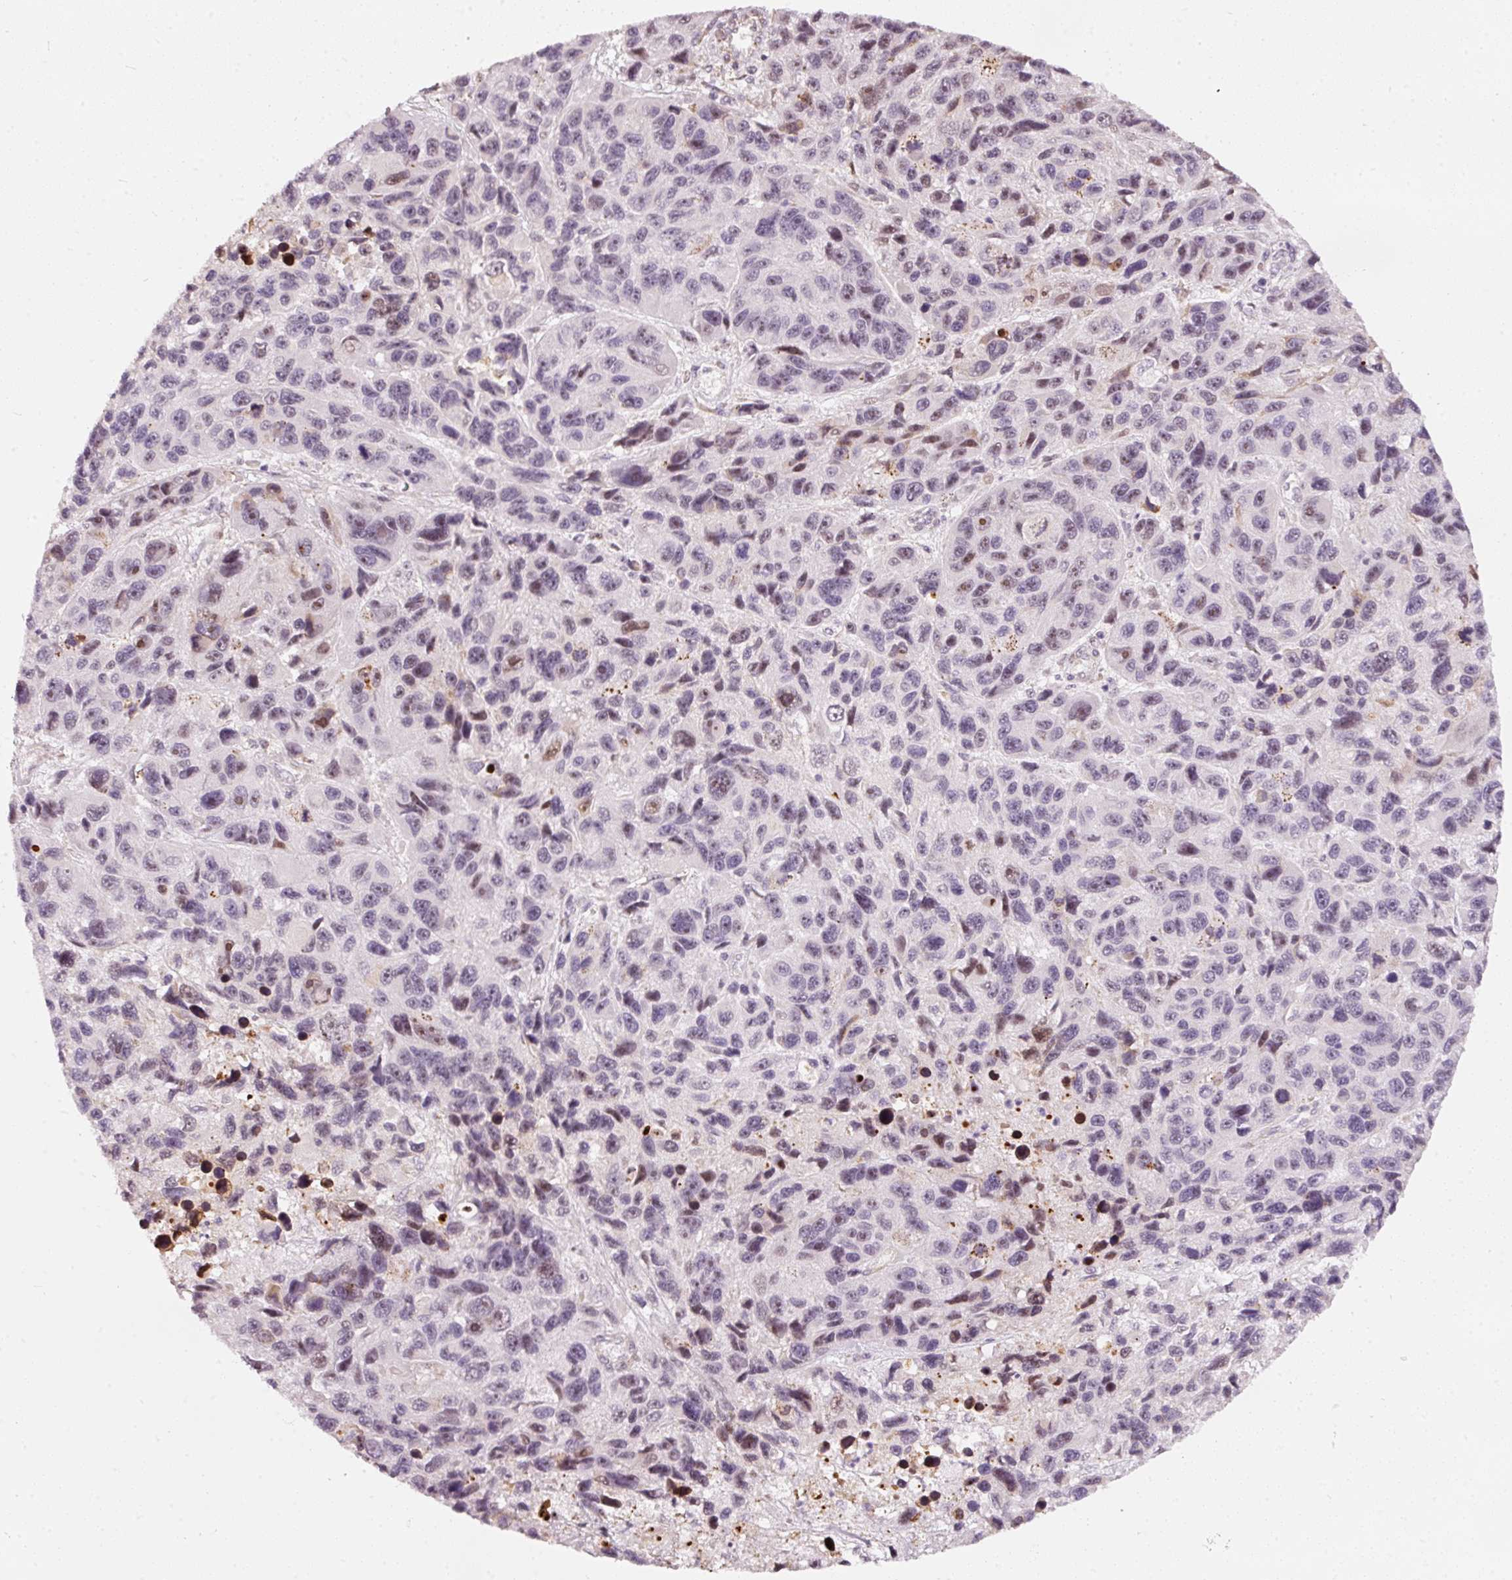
{"staining": {"intensity": "weak", "quantity": "25%-75%", "location": "nuclear"}, "tissue": "melanoma", "cell_type": "Tumor cells", "image_type": "cancer", "snomed": [{"axis": "morphology", "description": "Malignant melanoma, NOS"}, {"axis": "topography", "description": "Skin"}], "caption": "Melanoma stained with a brown dye shows weak nuclear positive positivity in about 25%-75% of tumor cells.", "gene": "MXRA8", "patient": {"sex": "male", "age": 53}}